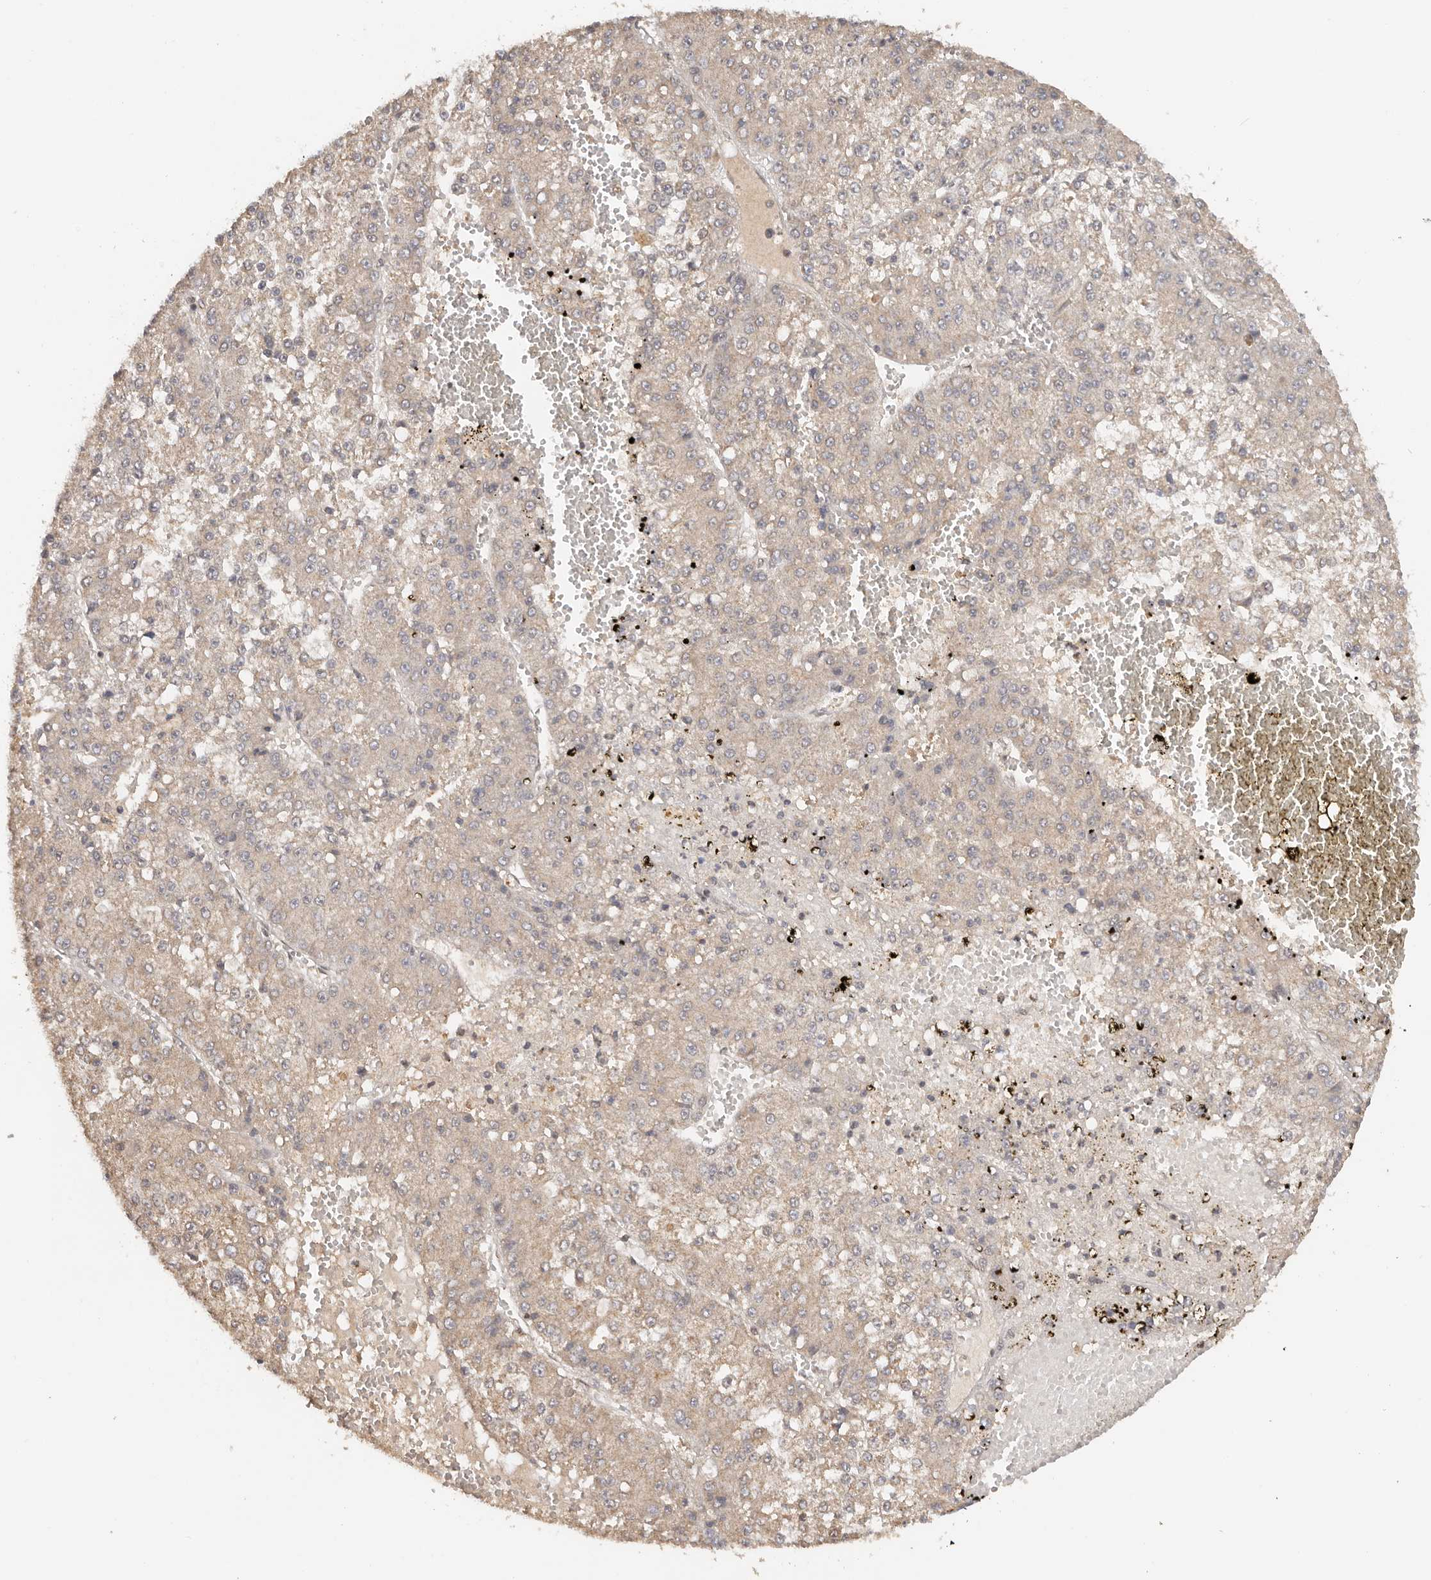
{"staining": {"intensity": "weak", "quantity": ">75%", "location": "cytoplasmic/membranous"}, "tissue": "liver cancer", "cell_type": "Tumor cells", "image_type": "cancer", "snomed": [{"axis": "morphology", "description": "Carcinoma, Hepatocellular, NOS"}, {"axis": "topography", "description": "Liver"}], "caption": "Liver cancer stained with a protein marker exhibits weak staining in tumor cells.", "gene": "SEC14L1", "patient": {"sex": "female", "age": 73}}